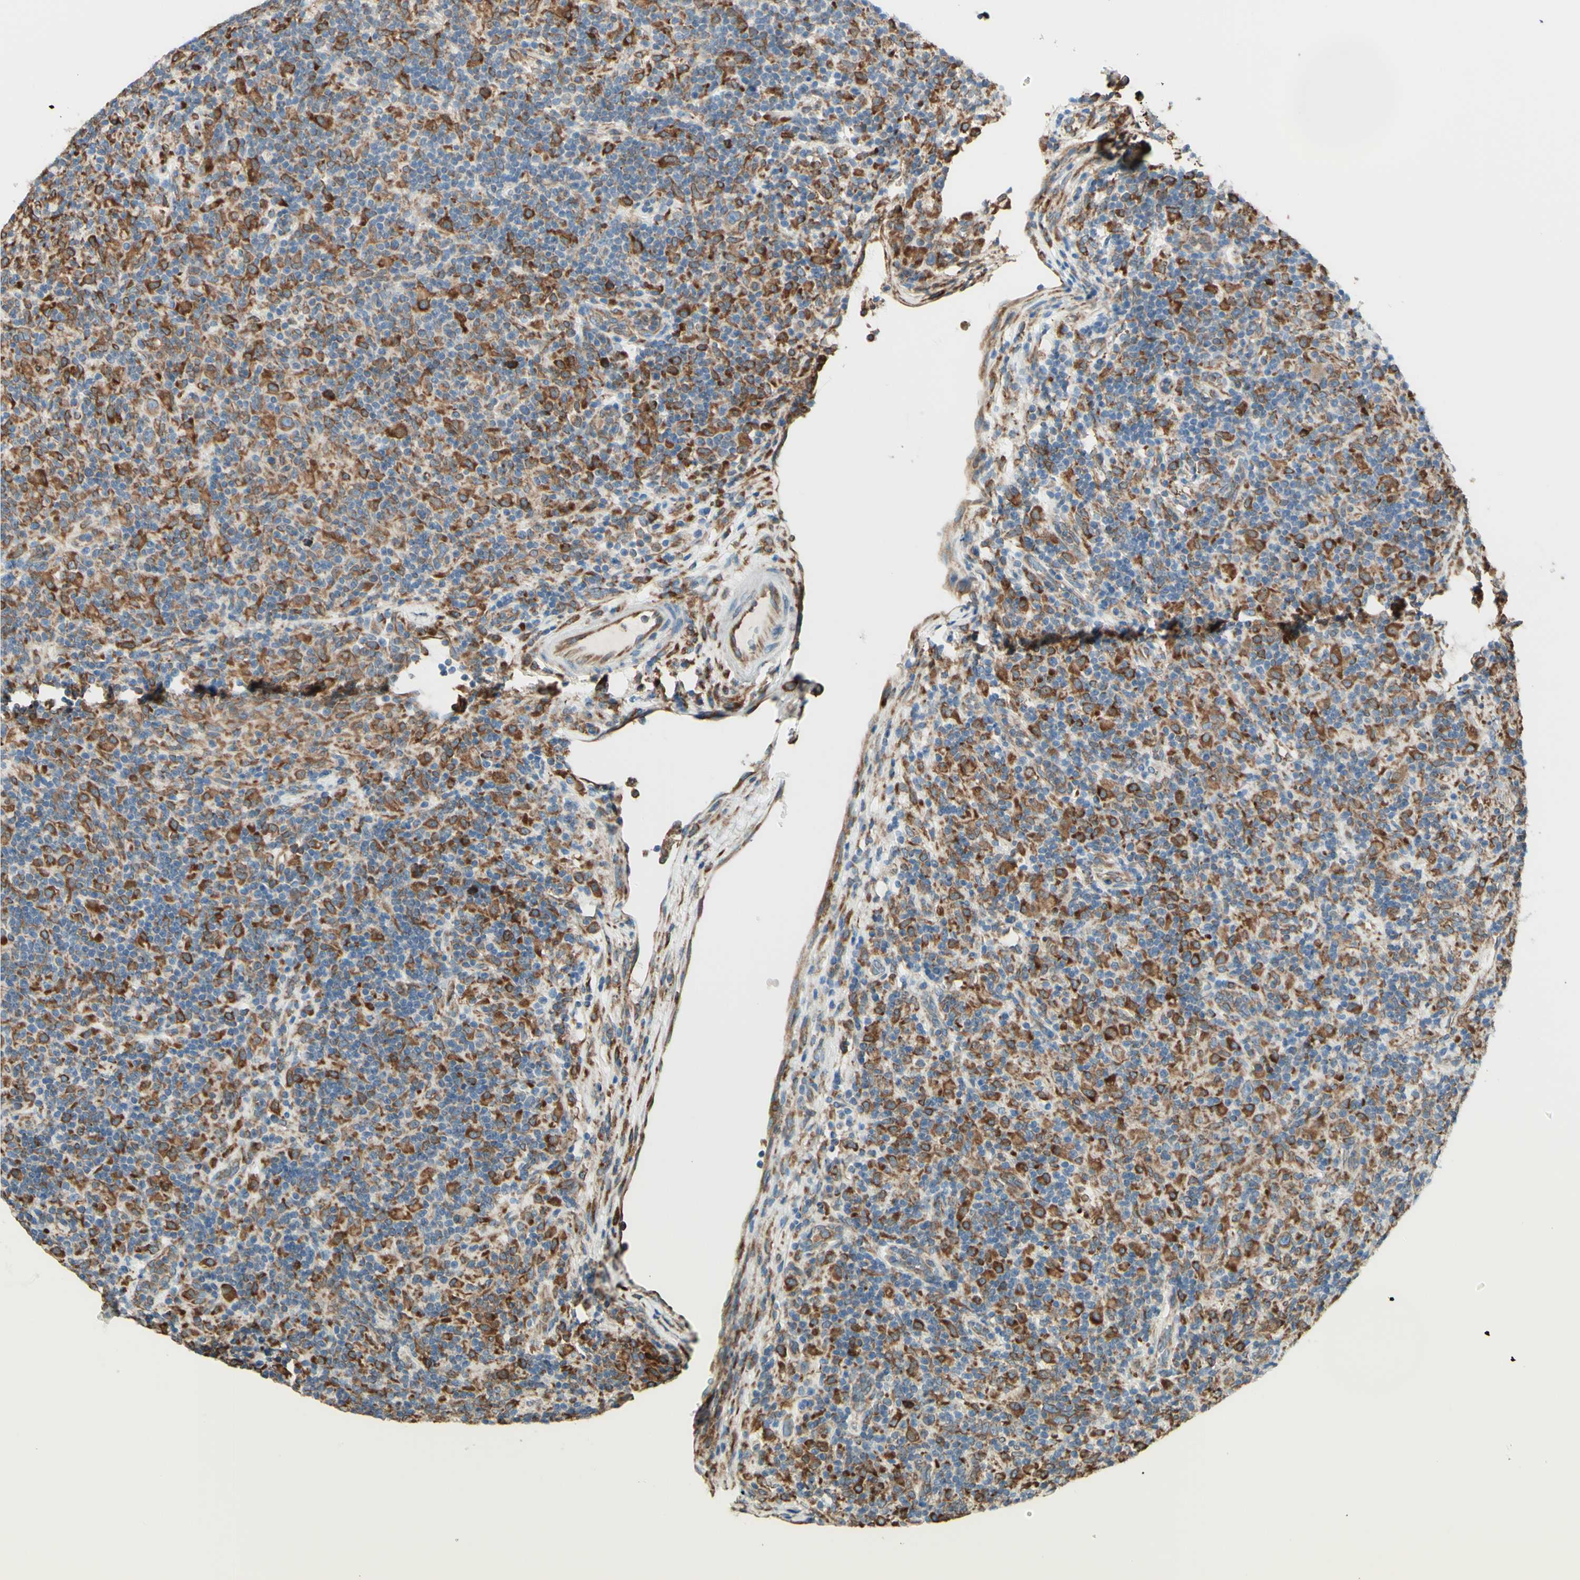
{"staining": {"intensity": "strong", "quantity": ">75%", "location": "cytoplasmic/membranous"}, "tissue": "lymphoma", "cell_type": "Tumor cells", "image_type": "cancer", "snomed": [{"axis": "morphology", "description": "Hodgkin's disease, NOS"}, {"axis": "topography", "description": "Lymph node"}], "caption": "Strong cytoplasmic/membranous positivity for a protein is seen in approximately >75% of tumor cells of lymphoma using immunohistochemistry (IHC).", "gene": "DNAJB11", "patient": {"sex": "male", "age": 70}}